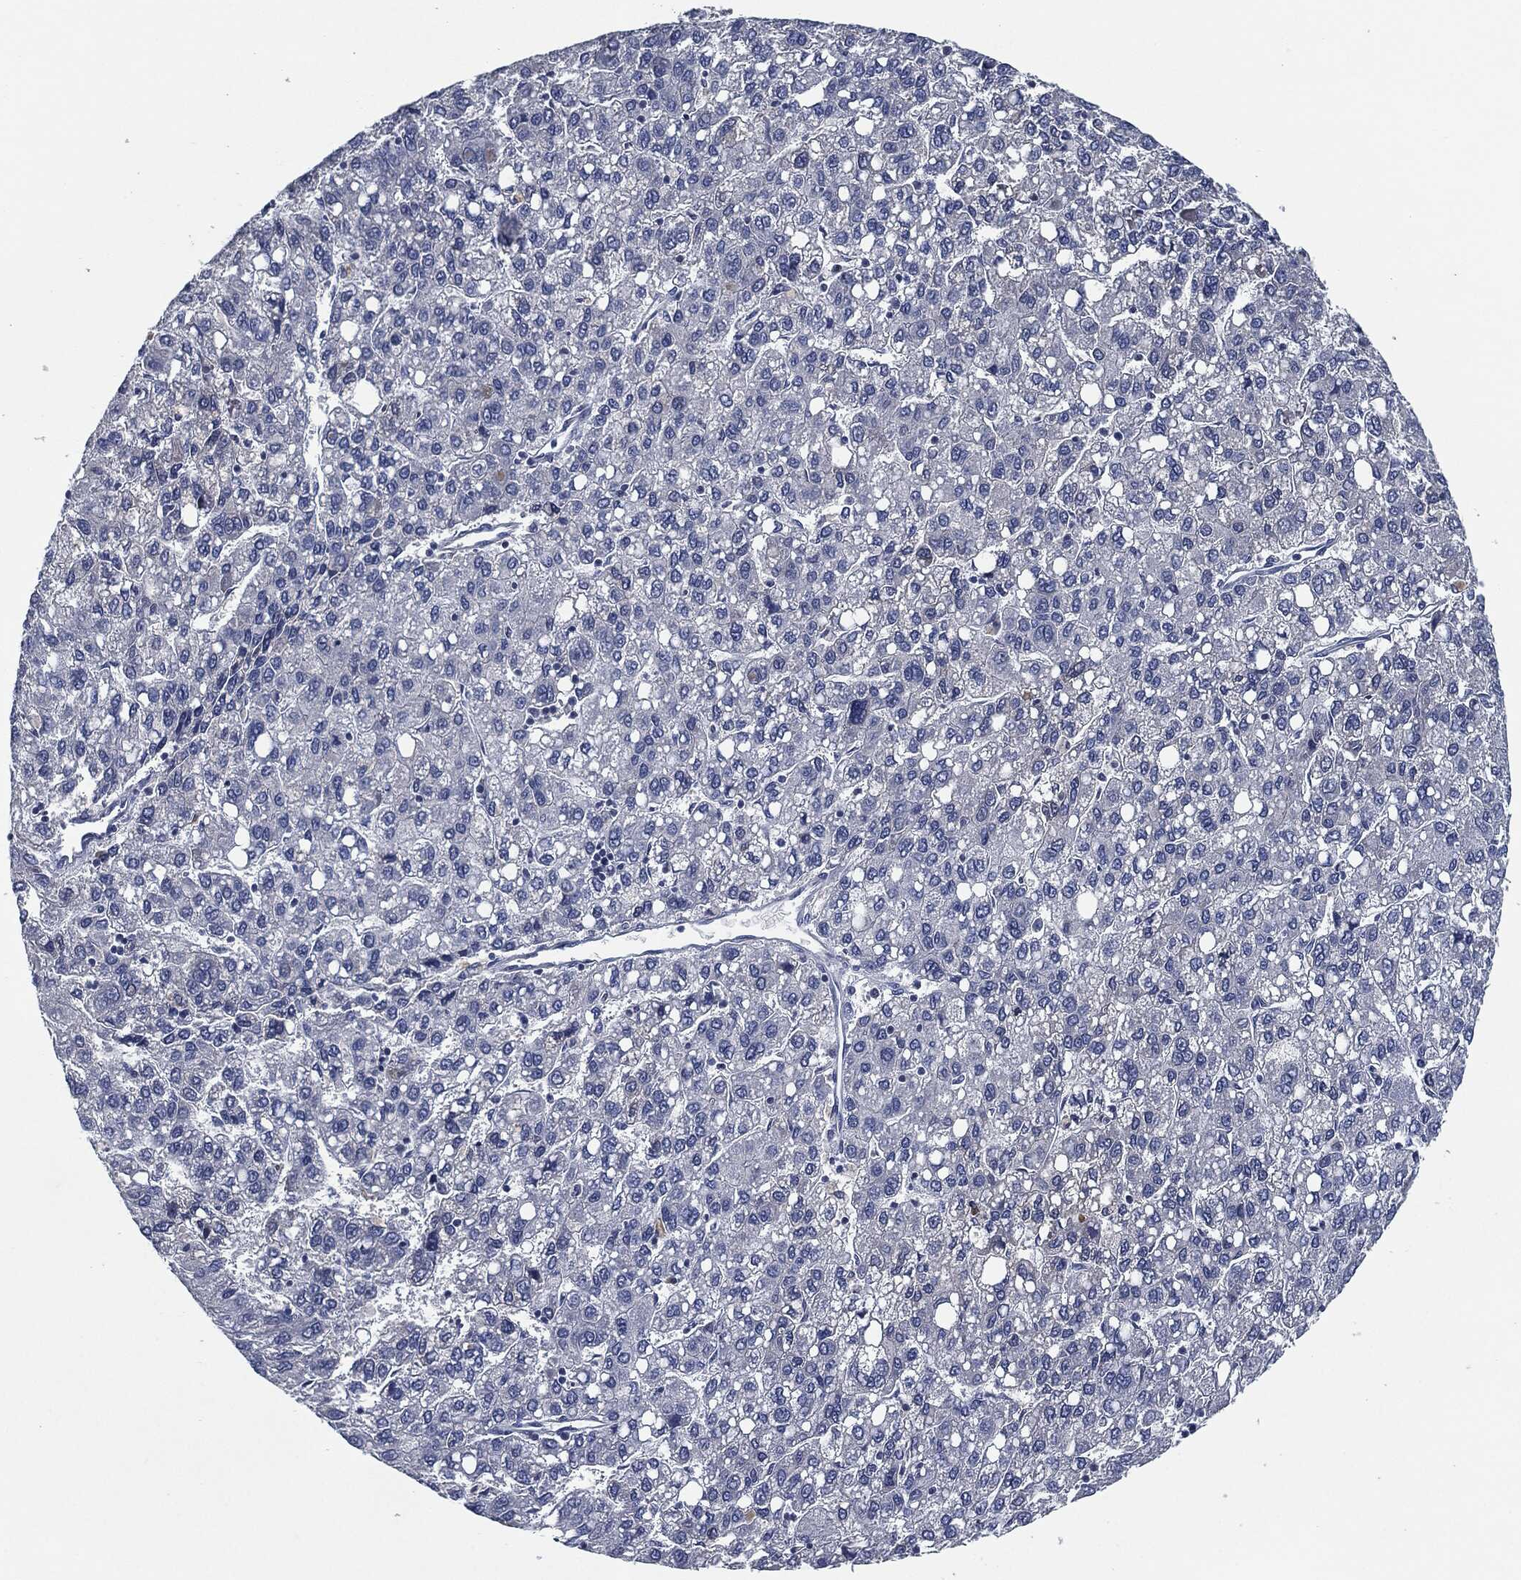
{"staining": {"intensity": "negative", "quantity": "none", "location": "none"}, "tissue": "liver cancer", "cell_type": "Tumor cells", "image_type": "cancer", "snomed": [{"axis": "morphology", "description": "Carcinoma, Hepatocellular, NOS"}, {"axis": "topography", "description": "Liver"}], "caption": "Human liver cancer stained for a protein using immunohistochemistry demonstrates no expression in tumor cells.", "gene": "IL2RG", "patient": {"sex": "female", "age": 82}}